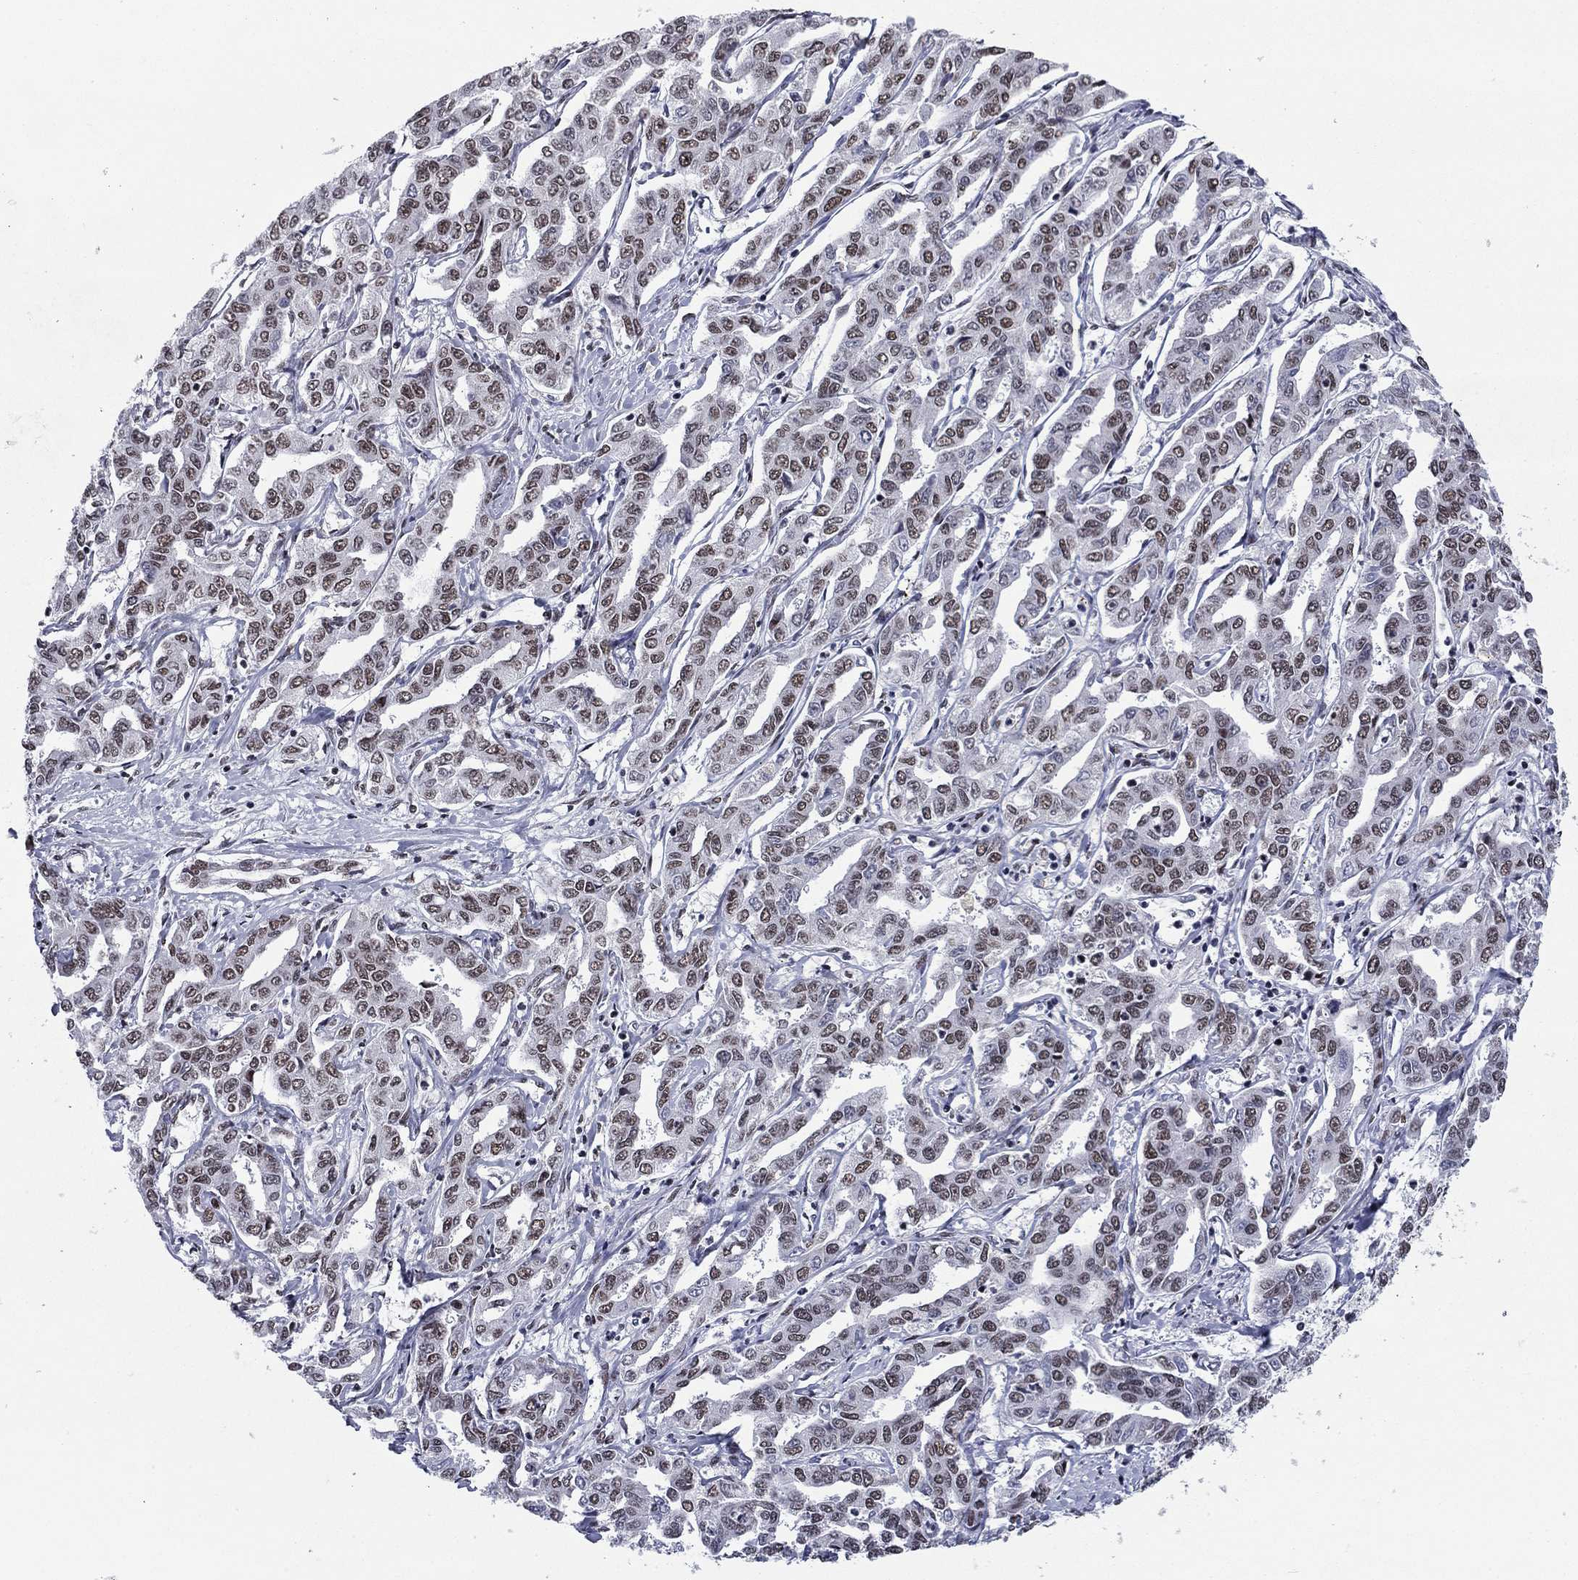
{"staining": {"intensity": "weak", "quantity": "25%-75%", "location": "nuclear"}, "tissue": "liver cancer", "cell_type": "Tumor cells", "image_type": "cancer", "snomed": [{"axis": "morphology", "description": "Cholangiocarcinoma"}, {"axis": "topography", "description": "Liver"}], "caption": "High-magnification brightfield microscopy of liver cancer stained with DAB (brown) and counterstained with hematoxylin (blue). tumor cells exhibit weak nuclear staining is present in approximately25%-75% of cells.", "gene": "ETV5", "patient": {"sex": "male", "age": 59}}